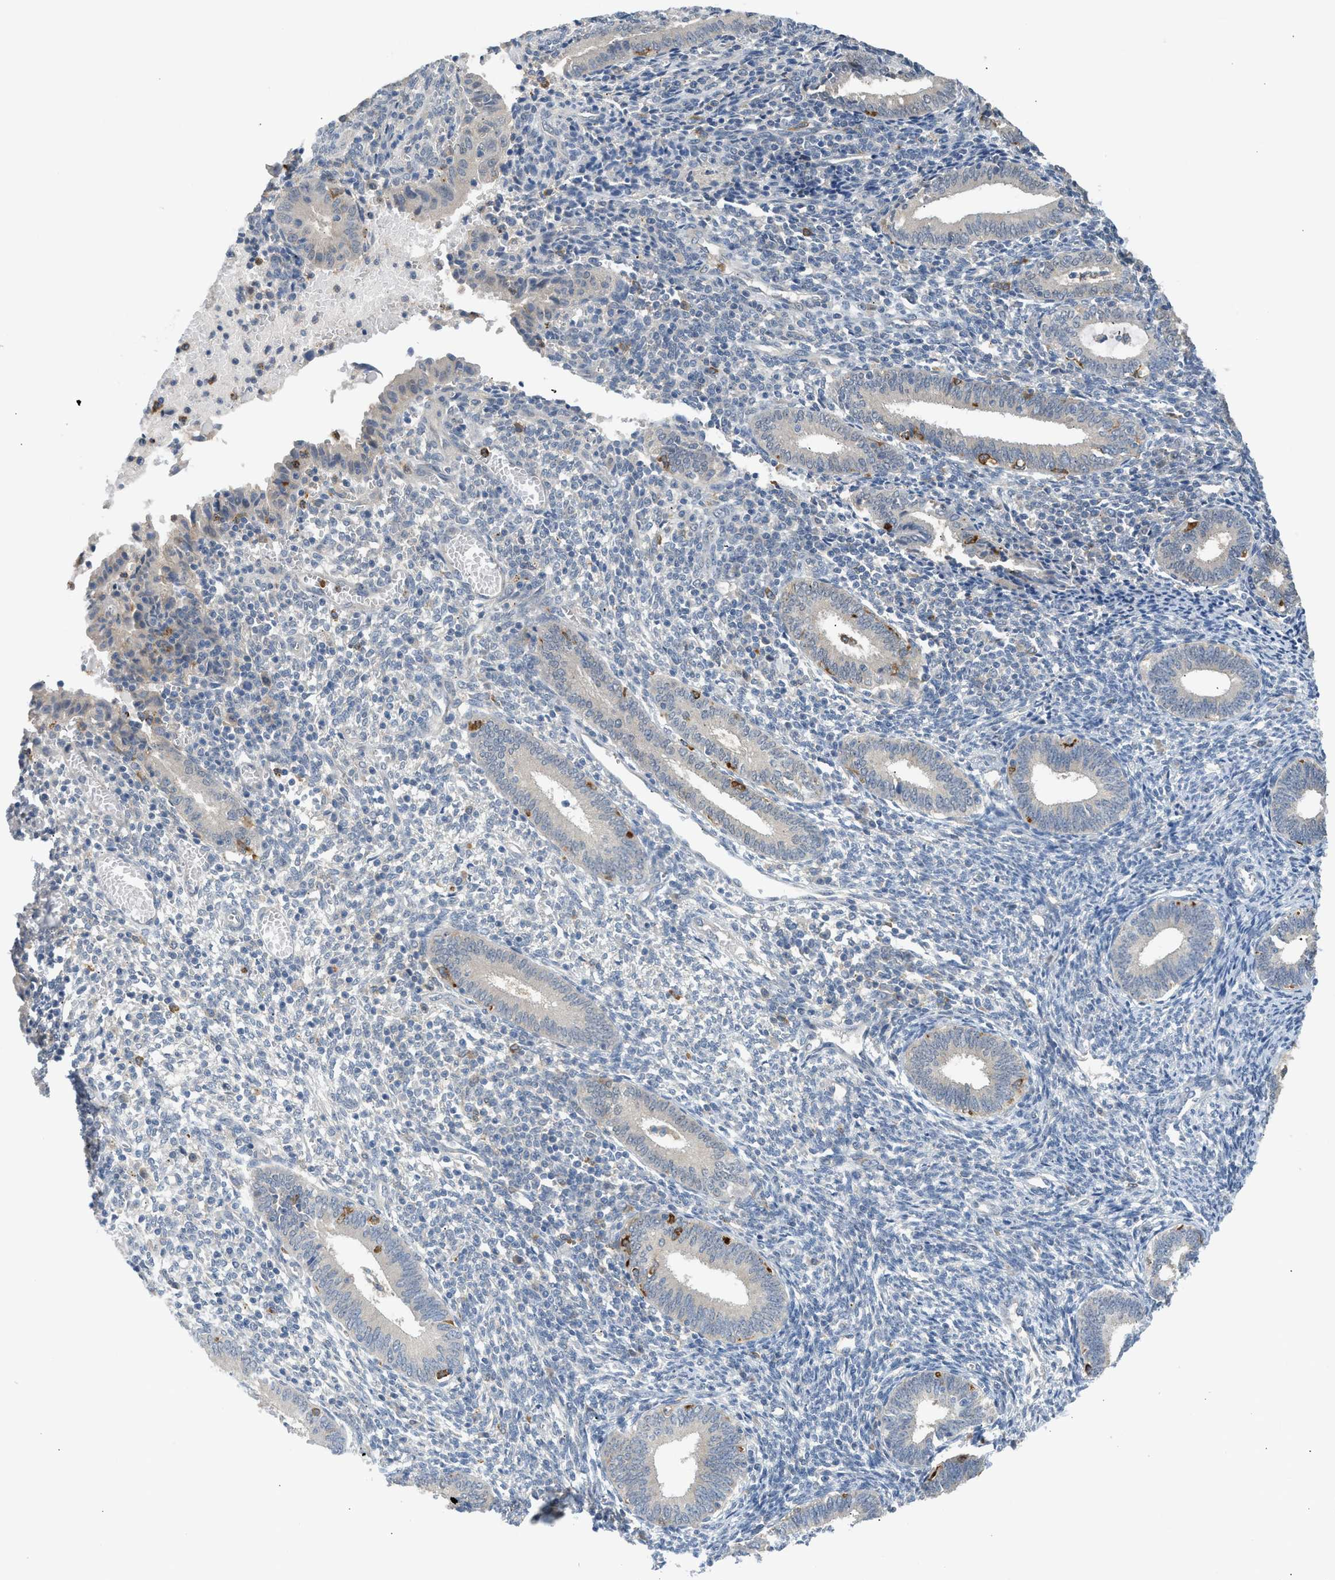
{"staining": {"intensity": "weak", "quantity": "<25%", "location": "cytoplasmic/membranous"}, "tissue": "endometrium", "cell_type": "Cells in endometrial stroma", "image_type": "normal", "snomed": [{"axis": "morphology", "description": "Normal tissue, NOS"}, {"axis": "topography", "description": "Endometrium"}], "caption": "High magnification brightfield microscopy of unremarkable endometrium stained with DAB (3,3'-diaminobenzidine) (brown) and counterstained with hematoxylin (blue): cells in endometrial stroma show no significant expression. (DAB IHC with hematoxylin counter stain).", "gene": "RHBDF2", "patient": {"sex": "female", "age": 41}}